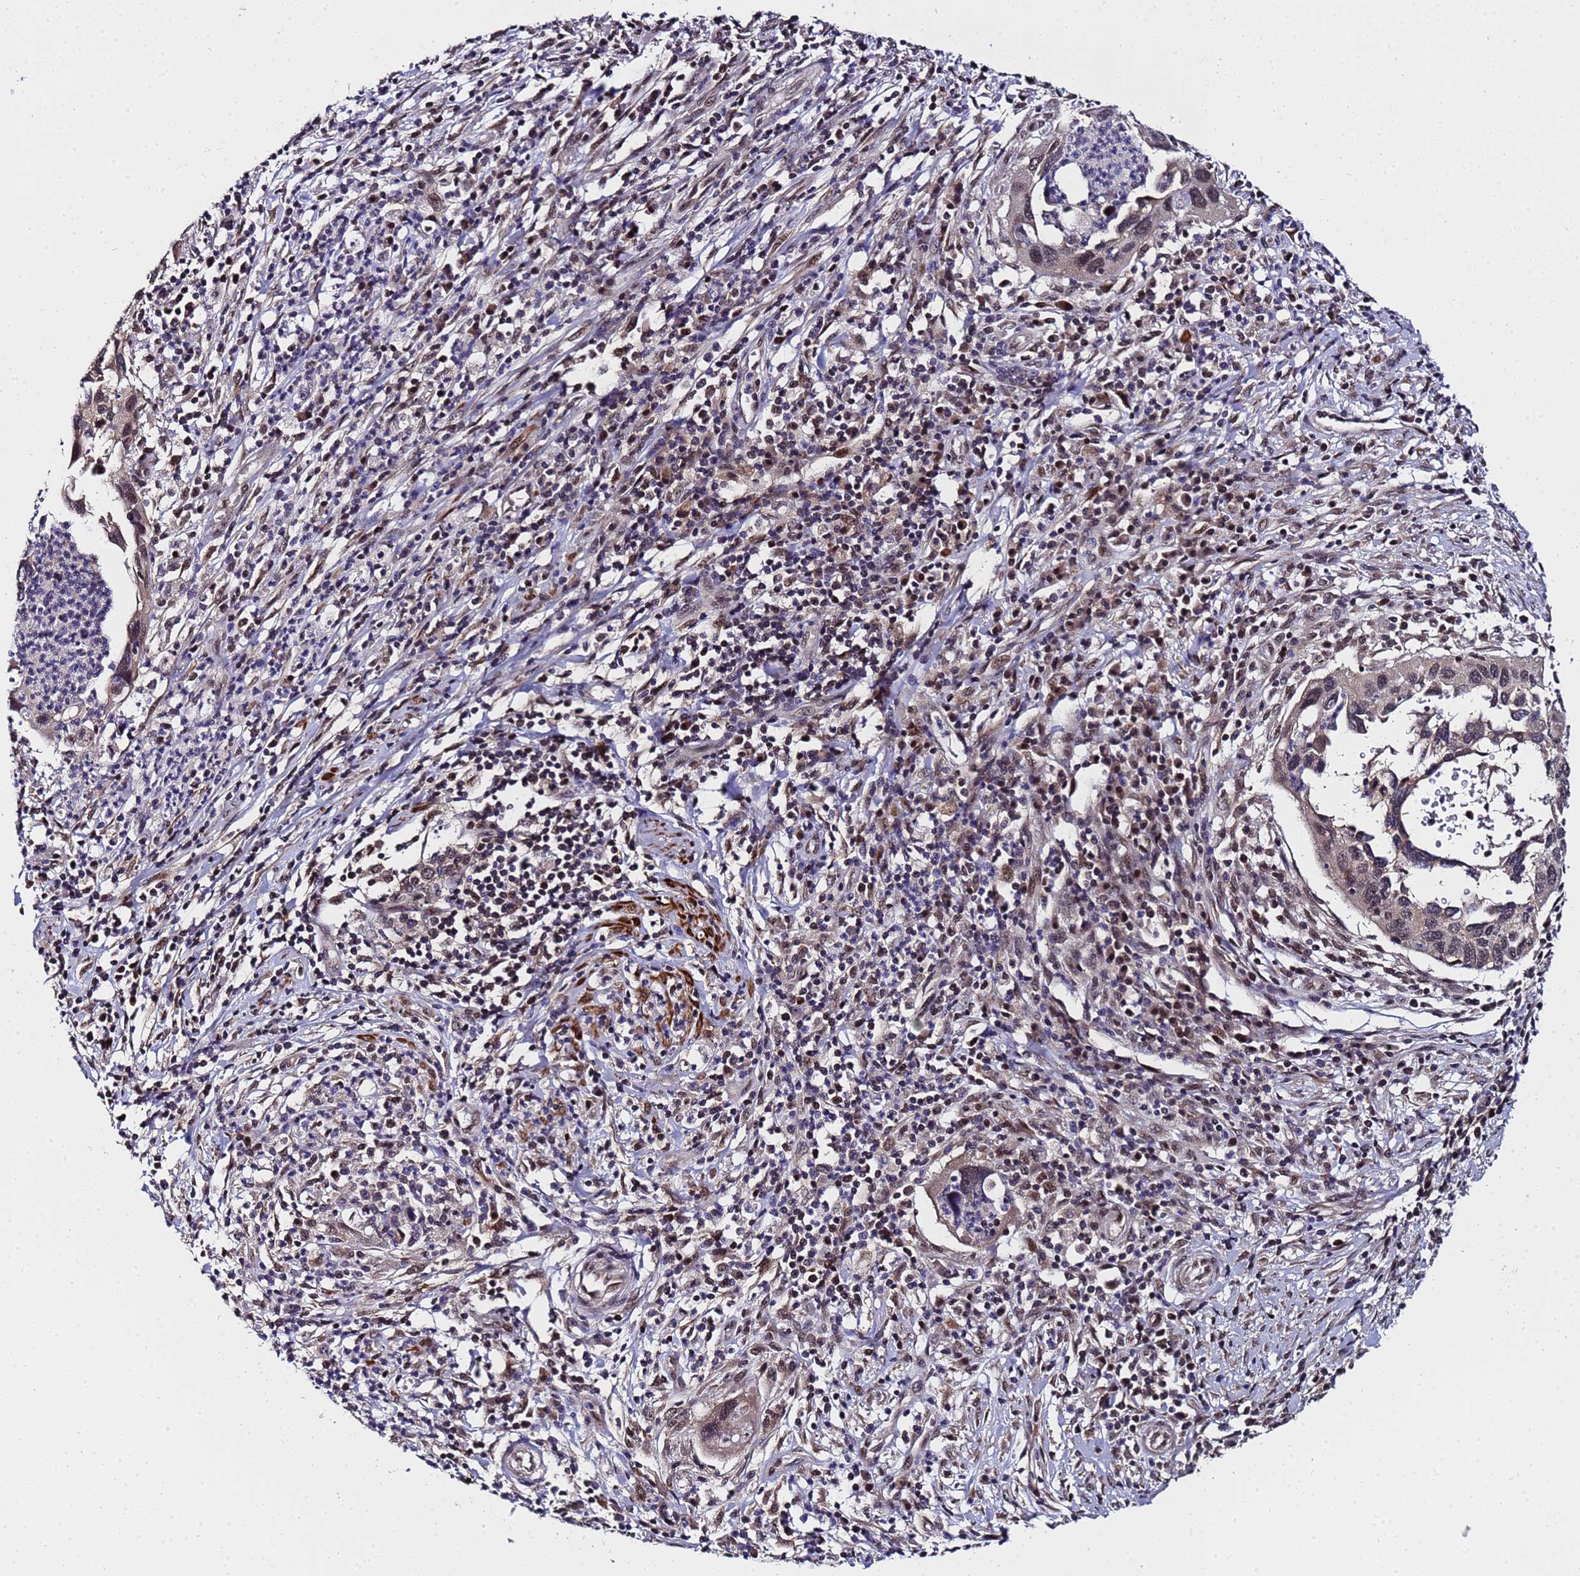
{"staining": {"intensity": "moderate", "quantity": "25%-75%", "location": "nuclear"}, "tissue": "cervical cancer", "cell_type": "Tumor cells", "image_type": "cancer", "snomed": [{"axis": "morphology", "description": "Squamous cell carcinoma, NOS"}, {"axis": "topography", "description": "Cervix"}], "caption": "Immunohistochemical staining of human cervical cancer (squamous cell carcinoma) shows medium levels of moderate nuclear protein positivity in approximately 25%-75% of tumor cells.", "gene": "ANAPC13", "patient": {"sex": "female", "age": 38}}